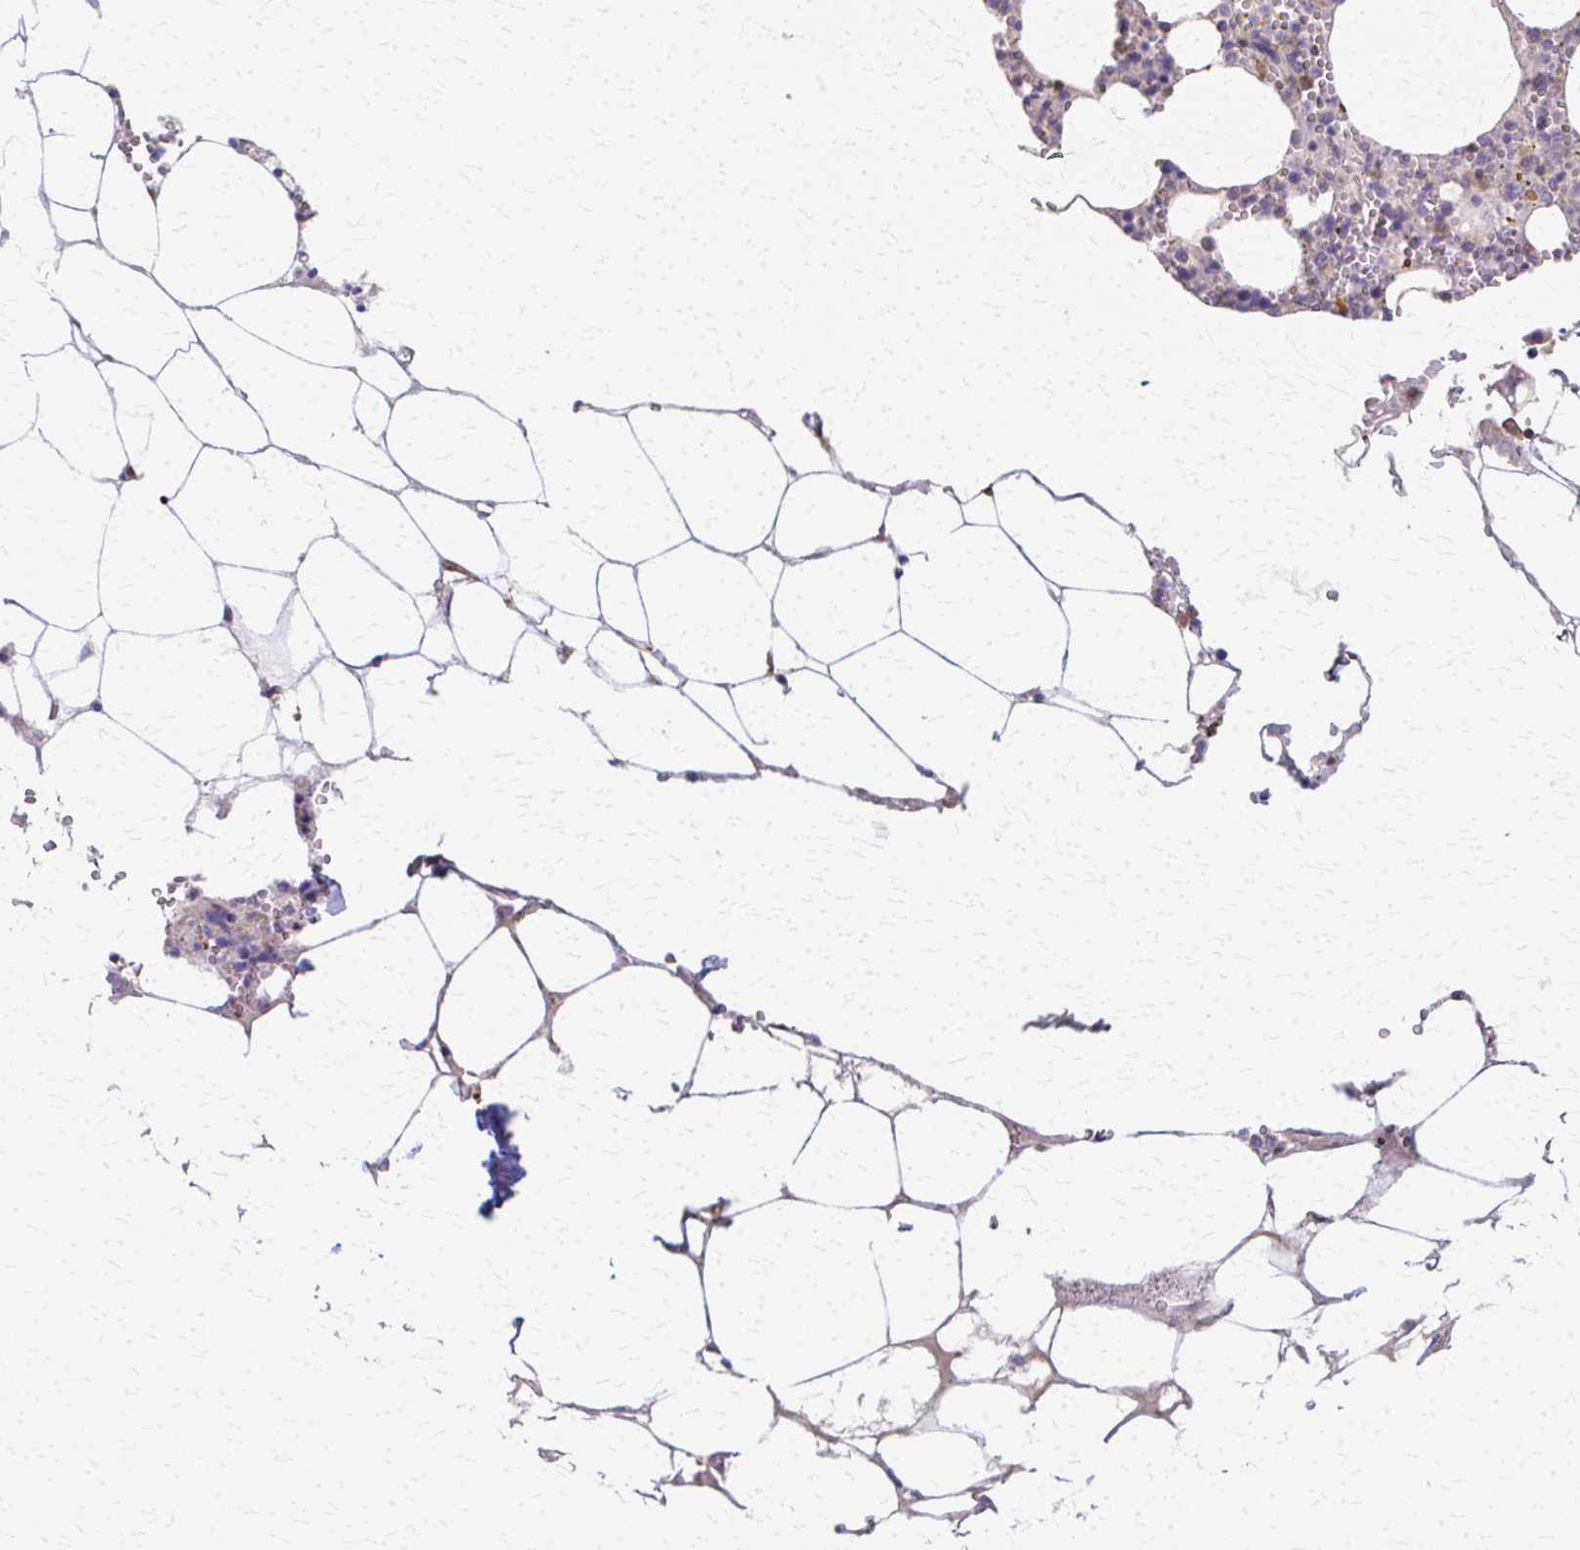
{"staining": {"intensity": "weak", "quantity": "<25%", "location": "cytoplasmic/membranous"}, "tissue": "bone marrow", "cell_type": "Hematopoietic cells", "image_type": "normal", "snomed": [{"axis": "morphology", "description": "Normal tissue, NOS"}, {"axis": "topography", "description": "Bone marrow"}], "caption": "Immunohistochemistry (IHC) photomicrograph of normal human bone marrow stained for a protein (brown), which exhibits no expression in hematopoietic cells. (Immunohistochemistry, brightfield microscopy, high magnification).", "gene": "RABGAP1L", "patient": {"sex": "male", "age": 54}}